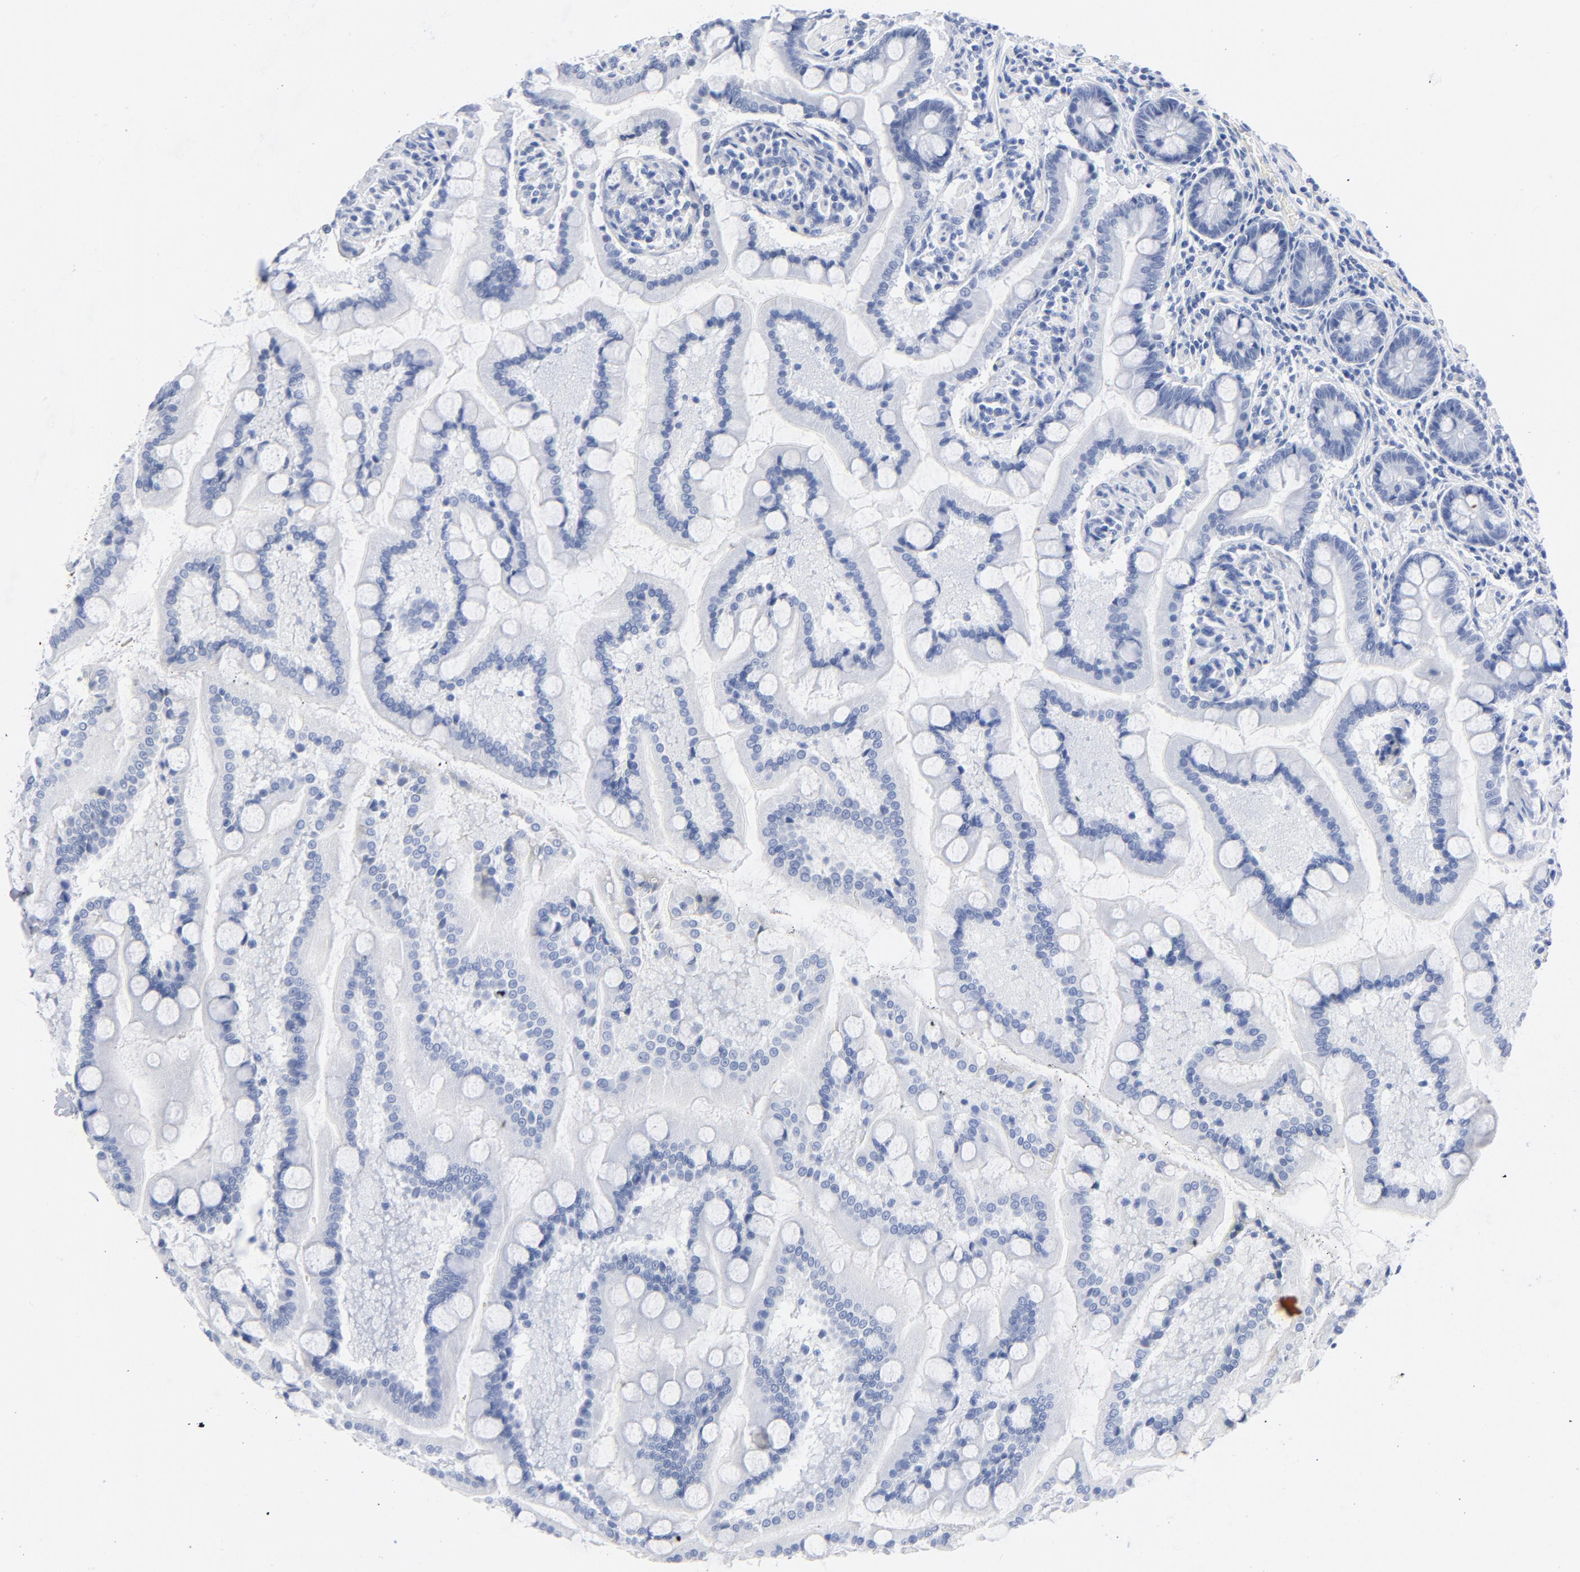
{"staining": {"intensity": "negative", "quantity": "none", "location": "none"}, "tissue": "small intestine", "cell_type": "Glandular cells", "image_type": "normal", "snomed": [{"axis": "morphology", "description": "Normal tissue, NOS"}, {"axis": "topography", "description": "Small intestine"}], "caption": "This is a image of IHC staining of normal small intestine, which shows no positivity in glandular cells. Brightfield microscopy of immunohistochemistry stained with DAB (brown) and hematoxylin (blue), captured at high magnification.", "gene": "RBM3", "patient": {"sex": "male", "age": 41}}